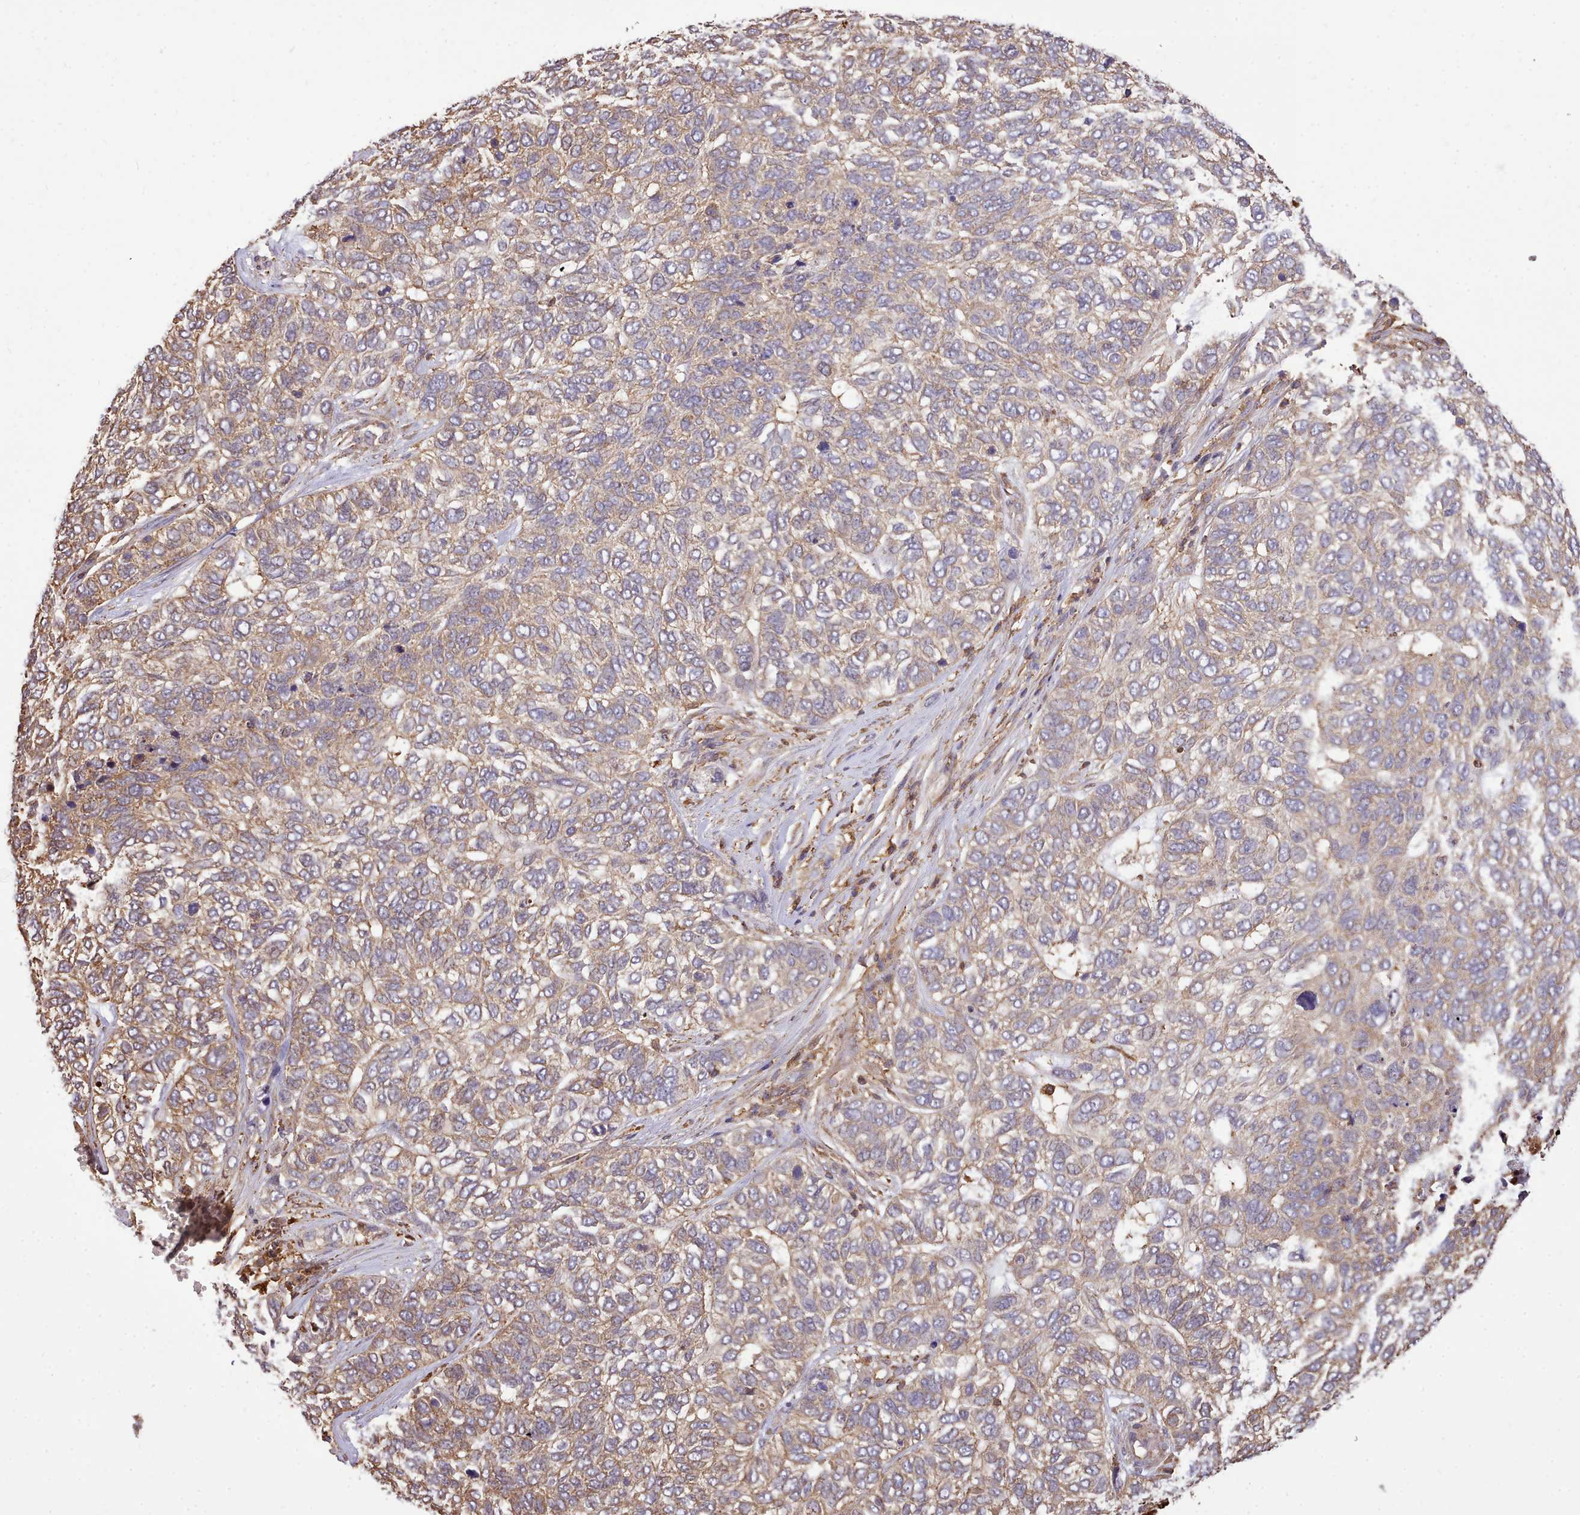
{"staining": {"intensity": "weak", "quantity": ">75%", "location": "cytoplasmic/membranous"}, "tissue": "skin cancer", "cell_type": "Tumor cells", "image_type": "cancer", "snomed": [{"axis": "morphology", "description": "Basal cell carcinoma"}, {"axis": "topography", "description": "Skin"}], "caption": "Skin cancer tissue shows weak cytoplasmic/membranous staining in about >75% of tumor cells, visualized by immunohistochemistry.", "gene": "CAPZA1", "patient": {"sex": "female", "age": 65}}